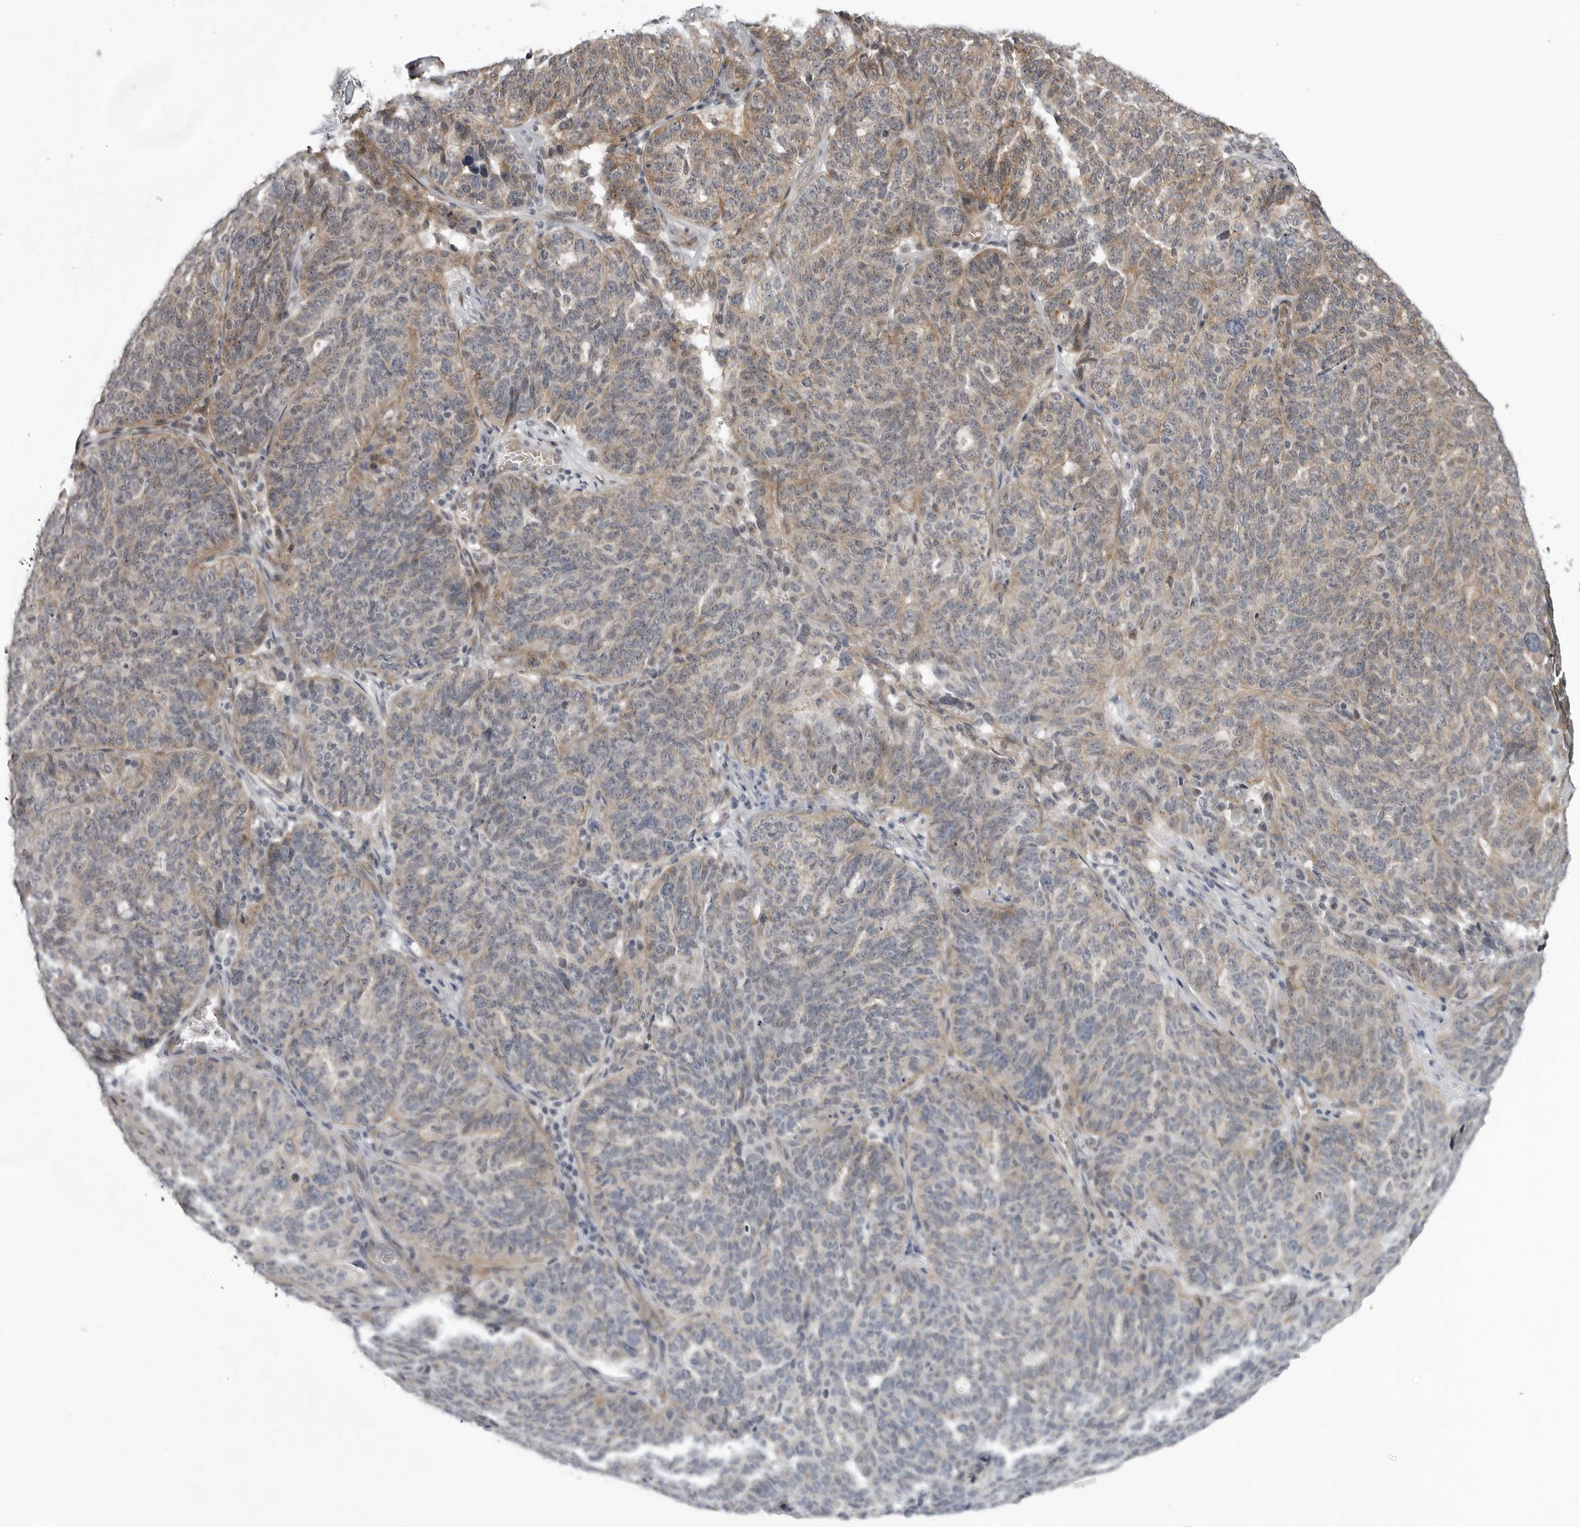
{"staining": {"intensity": "weak", "quantity": "<25%", "location": "cytoplasmic/membranous"}, "tissue": "ovarian cancer", "cell_type": "Tumor cells", "image_type": "cancer", "snomed": [{"axis": "morphology", "description": "Cystadenocarcinoma, serous, NOS"}, {"axis": "topography", "description": "Ovary"}], "caption": "Histopathology image shows no significant protein positivity in tumor cells of ovarian serous cystadenocarcinoma.", "gene": "LRRC45", "patient": {"sex": "female", "age": 59}}